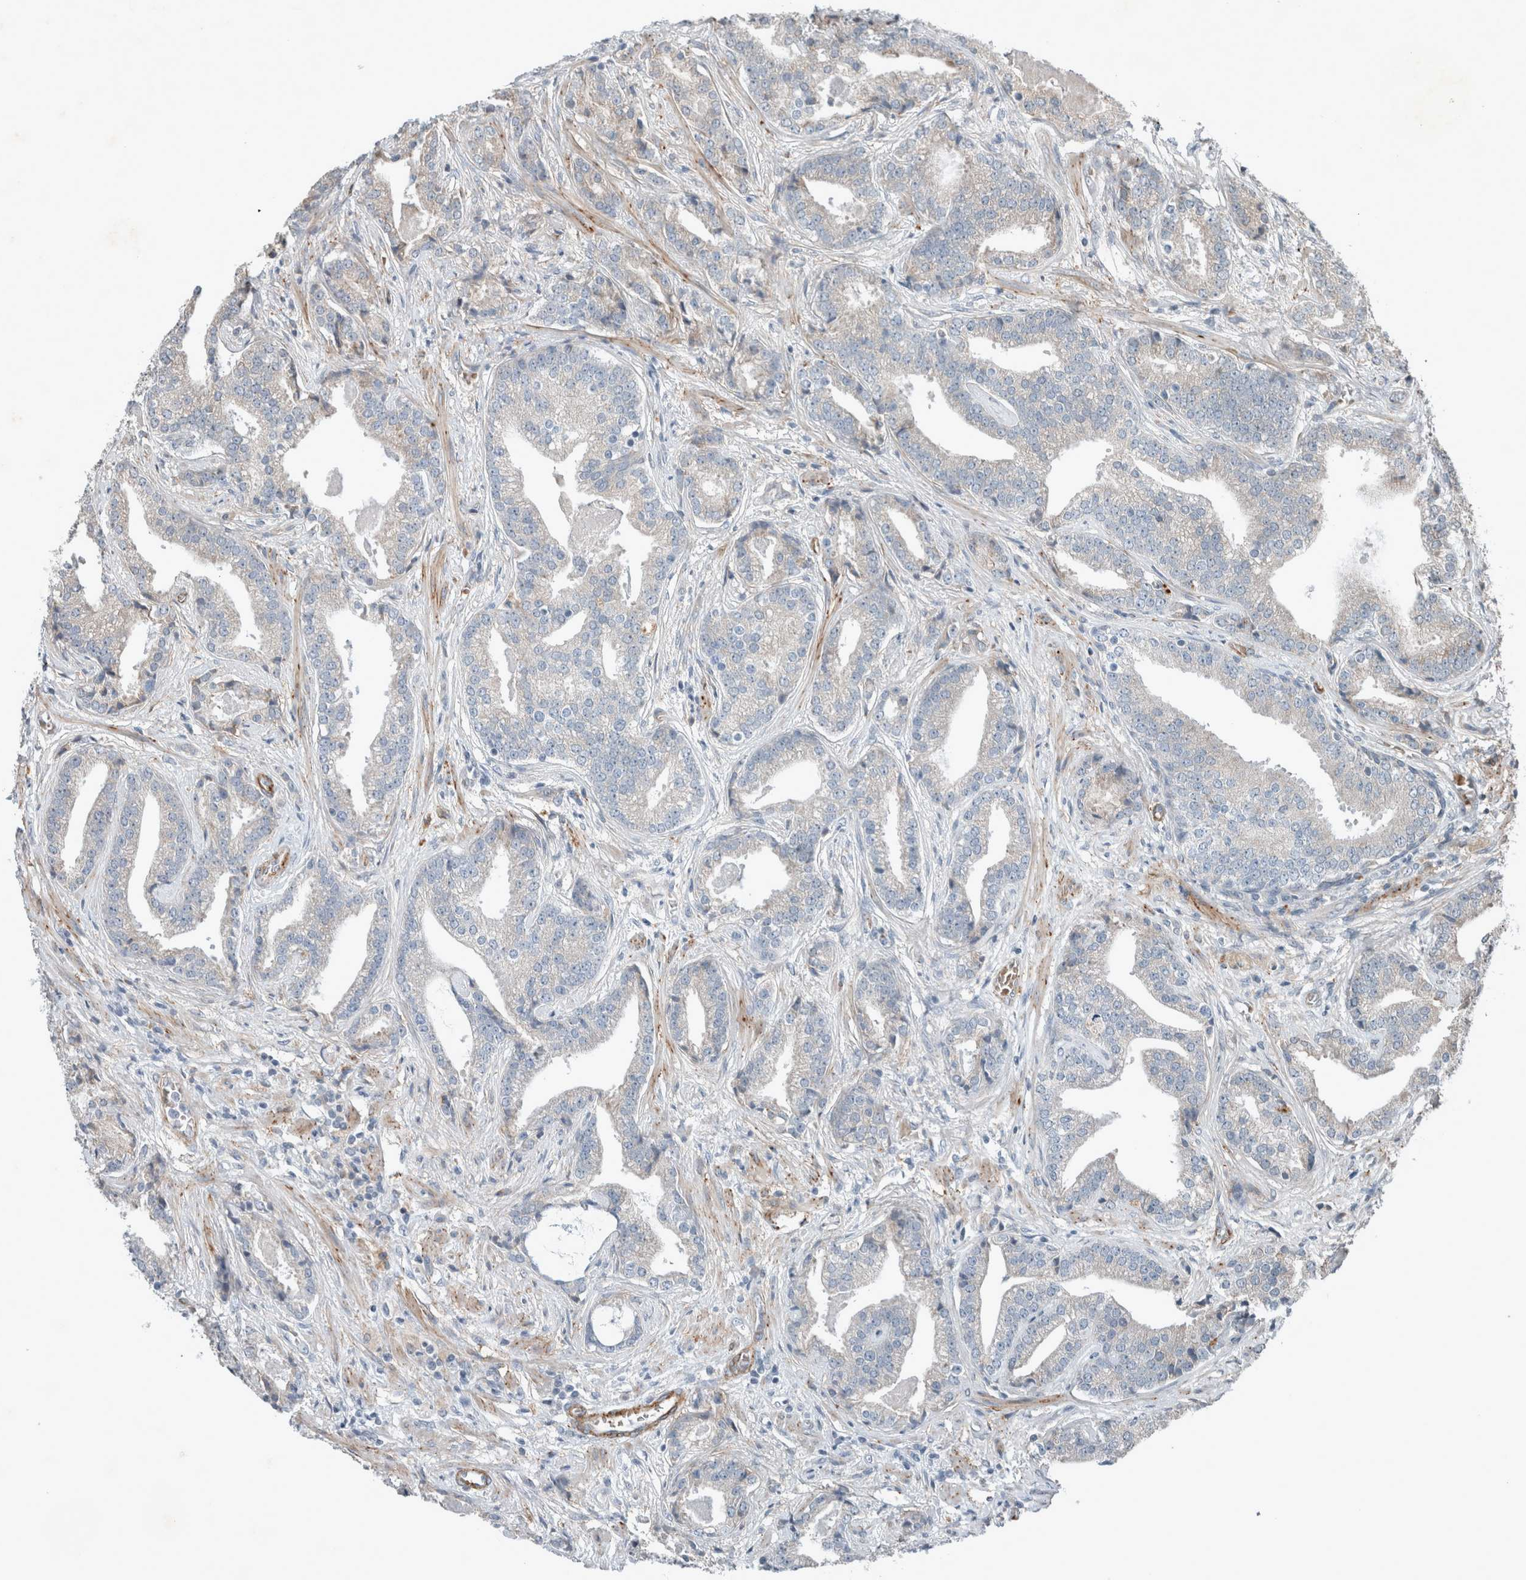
{"staining": {"intensity": "negative", "quantity": "none", "location": "none"}, "tissue": "prostate cancer", "cell_type": "Tumor cells", "image_type": "cancer", "snomed": [{"axis": "morphology", "description": "Adenocarcinoma, Low grade"}, {"axis": "topography", "description": "Prostate"}], "caption": "Prostate cancer stained for a protein using immunohistochemistry shows no positivity tumor cells.", "gene": "JADE2", "patient": {"sex": "male", "age": 67}}